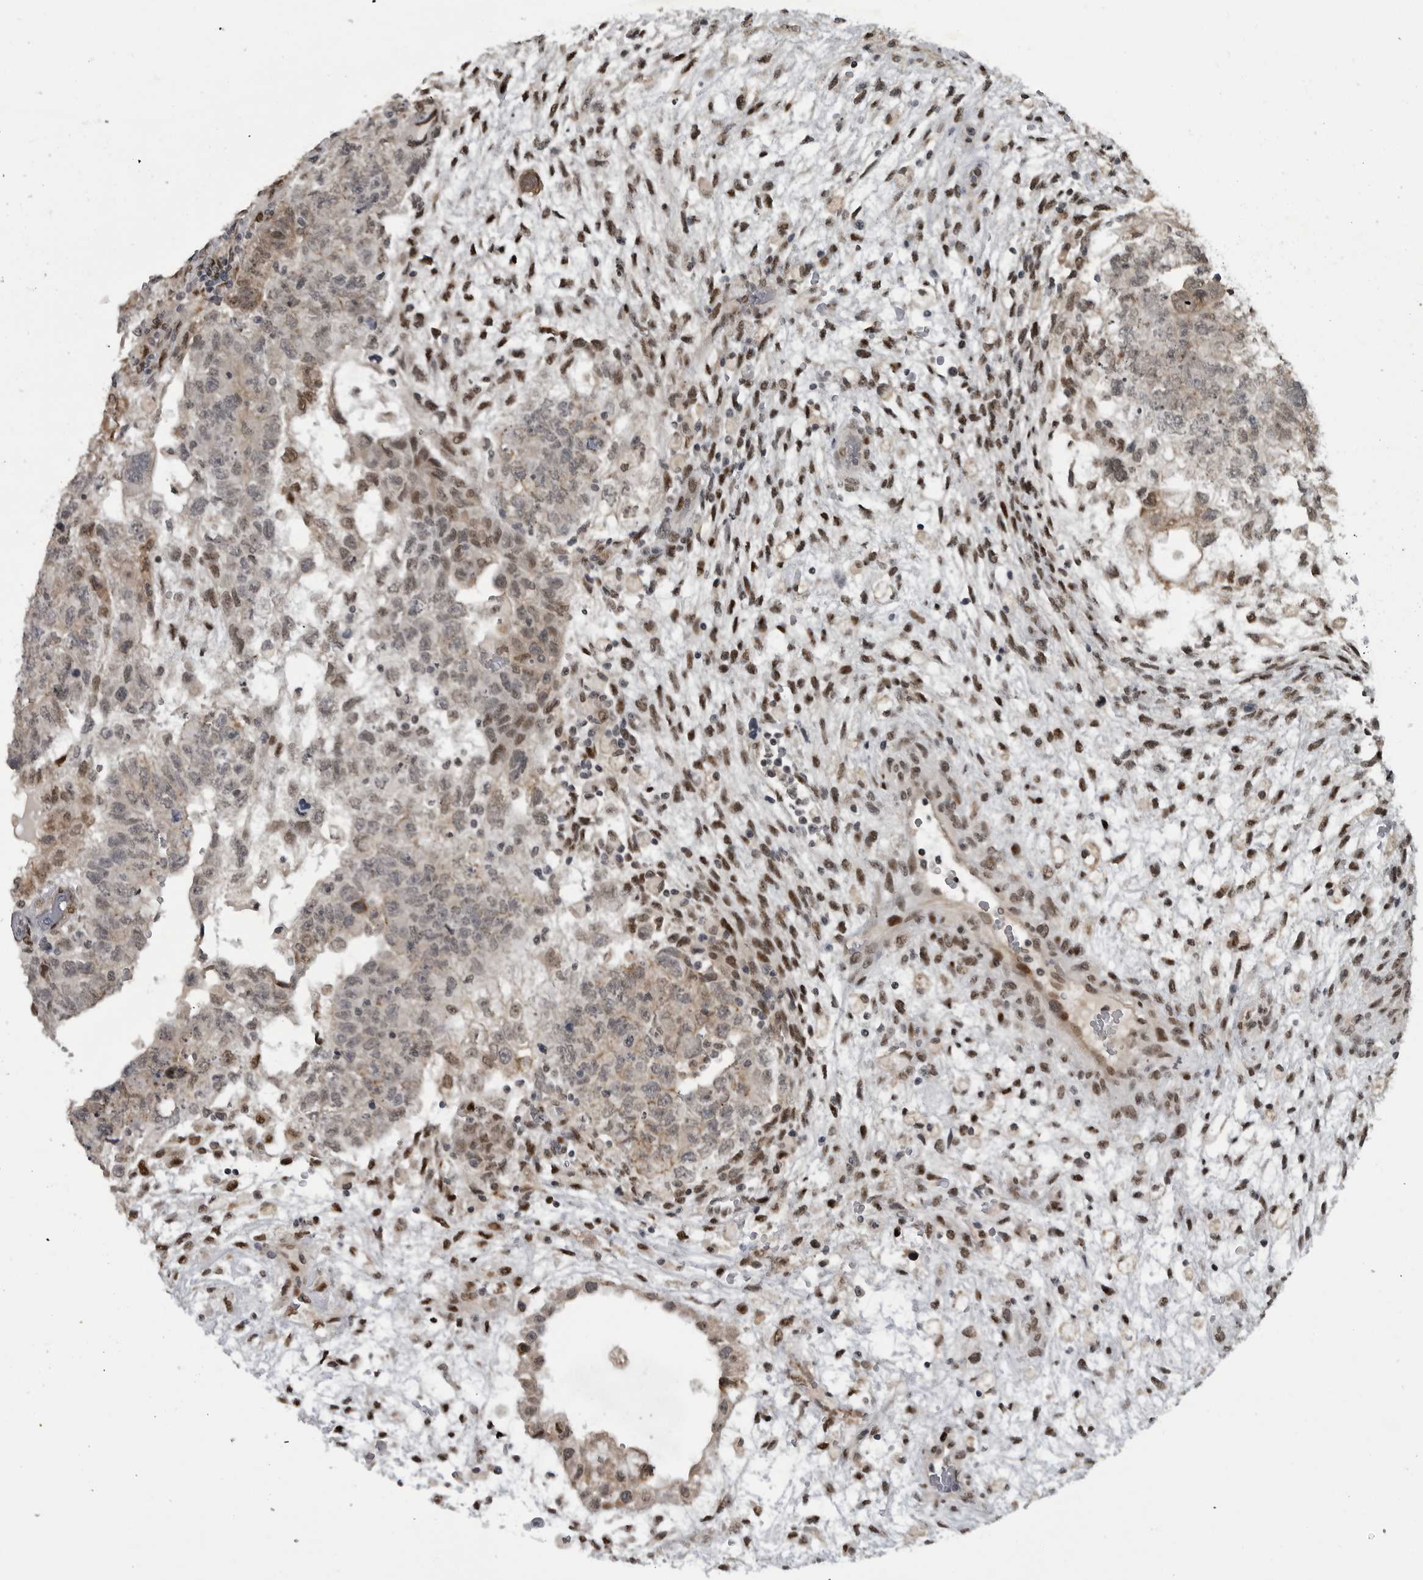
{"staining": {"intensity": "moderate", "quantity": "<25%", "location": "nuclear"}, "tissue": "testis cancer", "cell_type": "Tumor cells", "image_type": "cancer", "snomed": [{"axis": "morphology", "description": "Carcinoma, Embryonal, NOS"}, {"axis": "topography", "description": "Testis"}], "caption": "A brown stain highlights moderate nuclear positivity of a protein in testis cancer tumor cells. (IHC, brightfield microscopy, high magnification).", "gene": "C8orf58", "patient": {"sex": "male", "age": 36}}